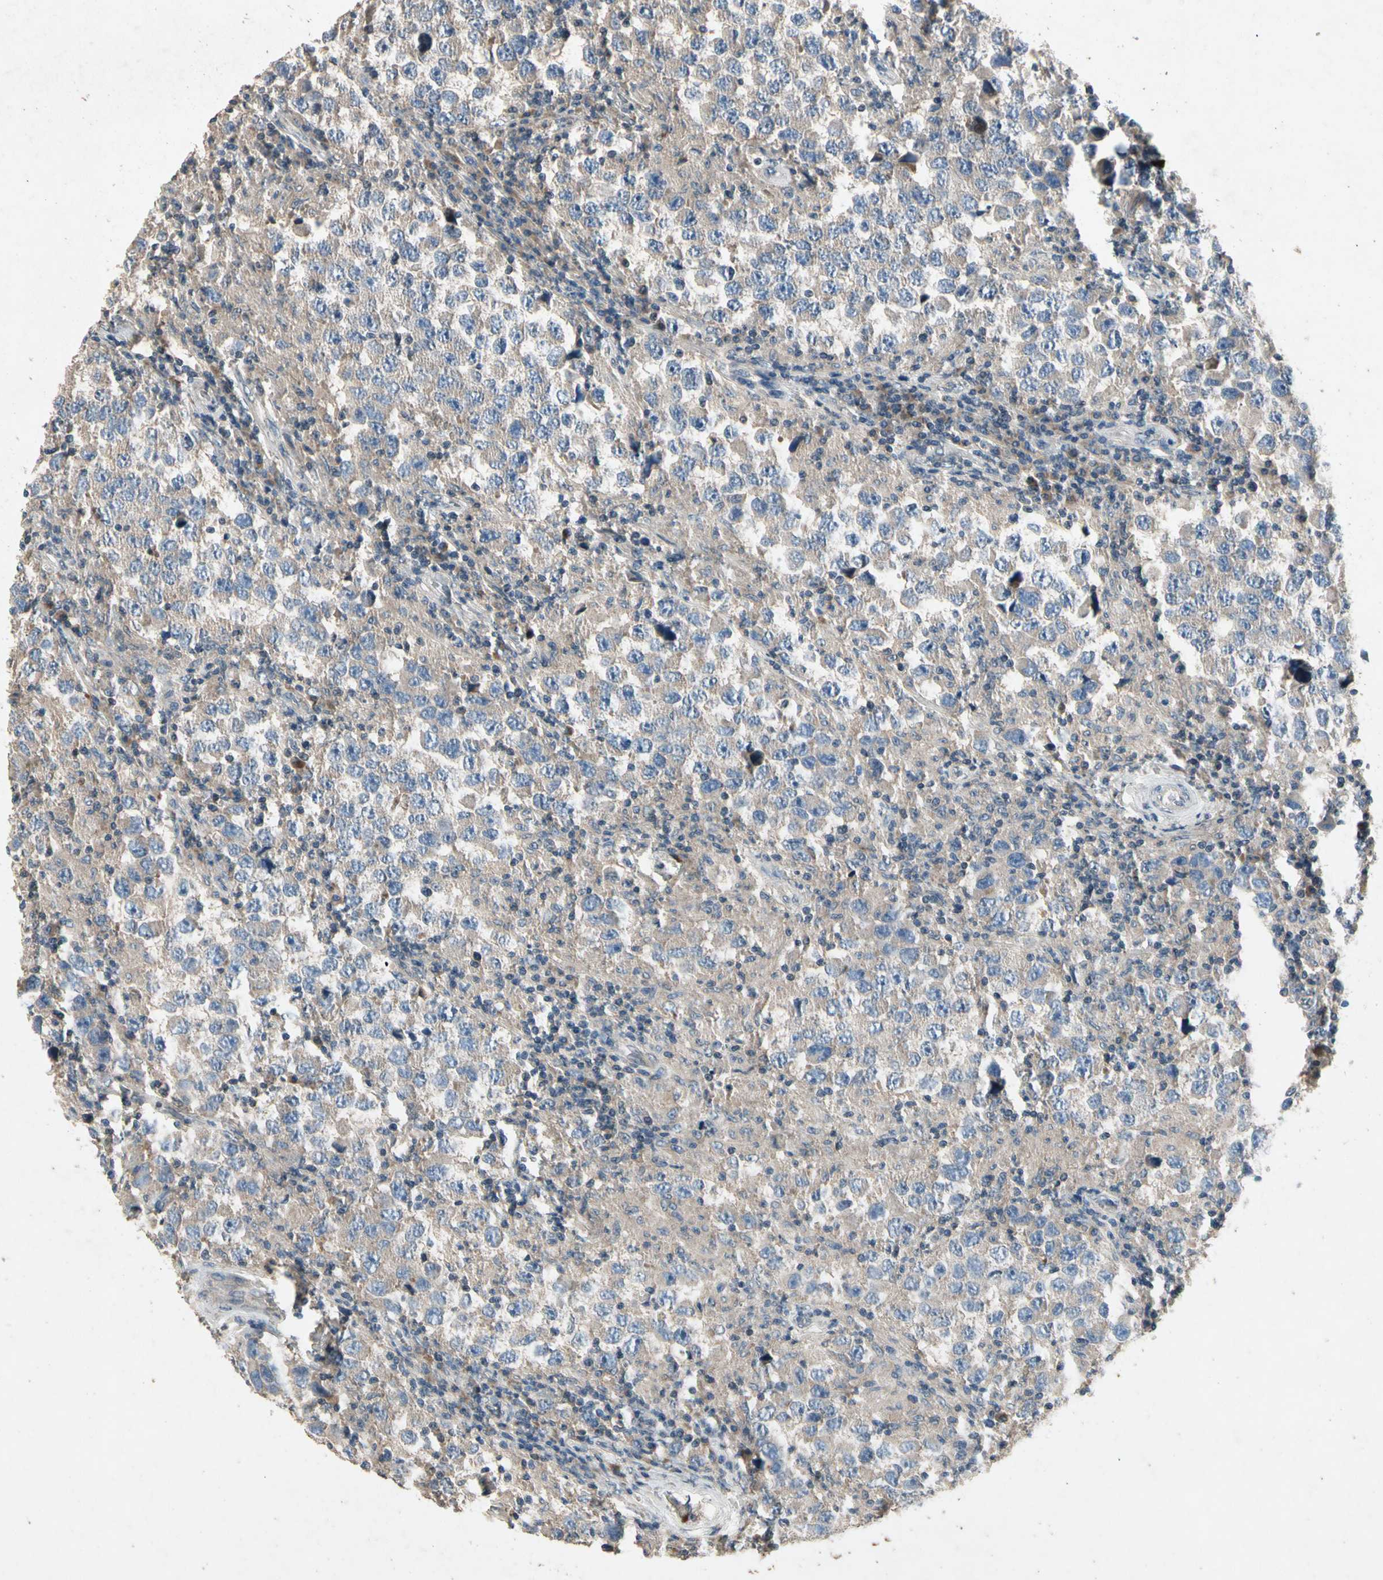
{"staining": {"intensity": "weak", "quantity": ">75%", "location": "cytoplasmic/membranous"}, "tissue": "testis cancer", "cell_type": "Tumor cells", "image_type": "cancer", "snomed": [{"axis": "morphology", "description": "Carcinoma, Embryonal, NOS"}, {"axis": "topography", "description": "Testis"}], "caption": "Weak cytoplasmic/membranous protein staining is seen in about >75% of tumor cells in testis cancer (embryonal carcinoma). (IHC, brightfield microscopy, high magnification).", "gene": "GPLD1", "patient": {"sex": "male", "age": 21}}